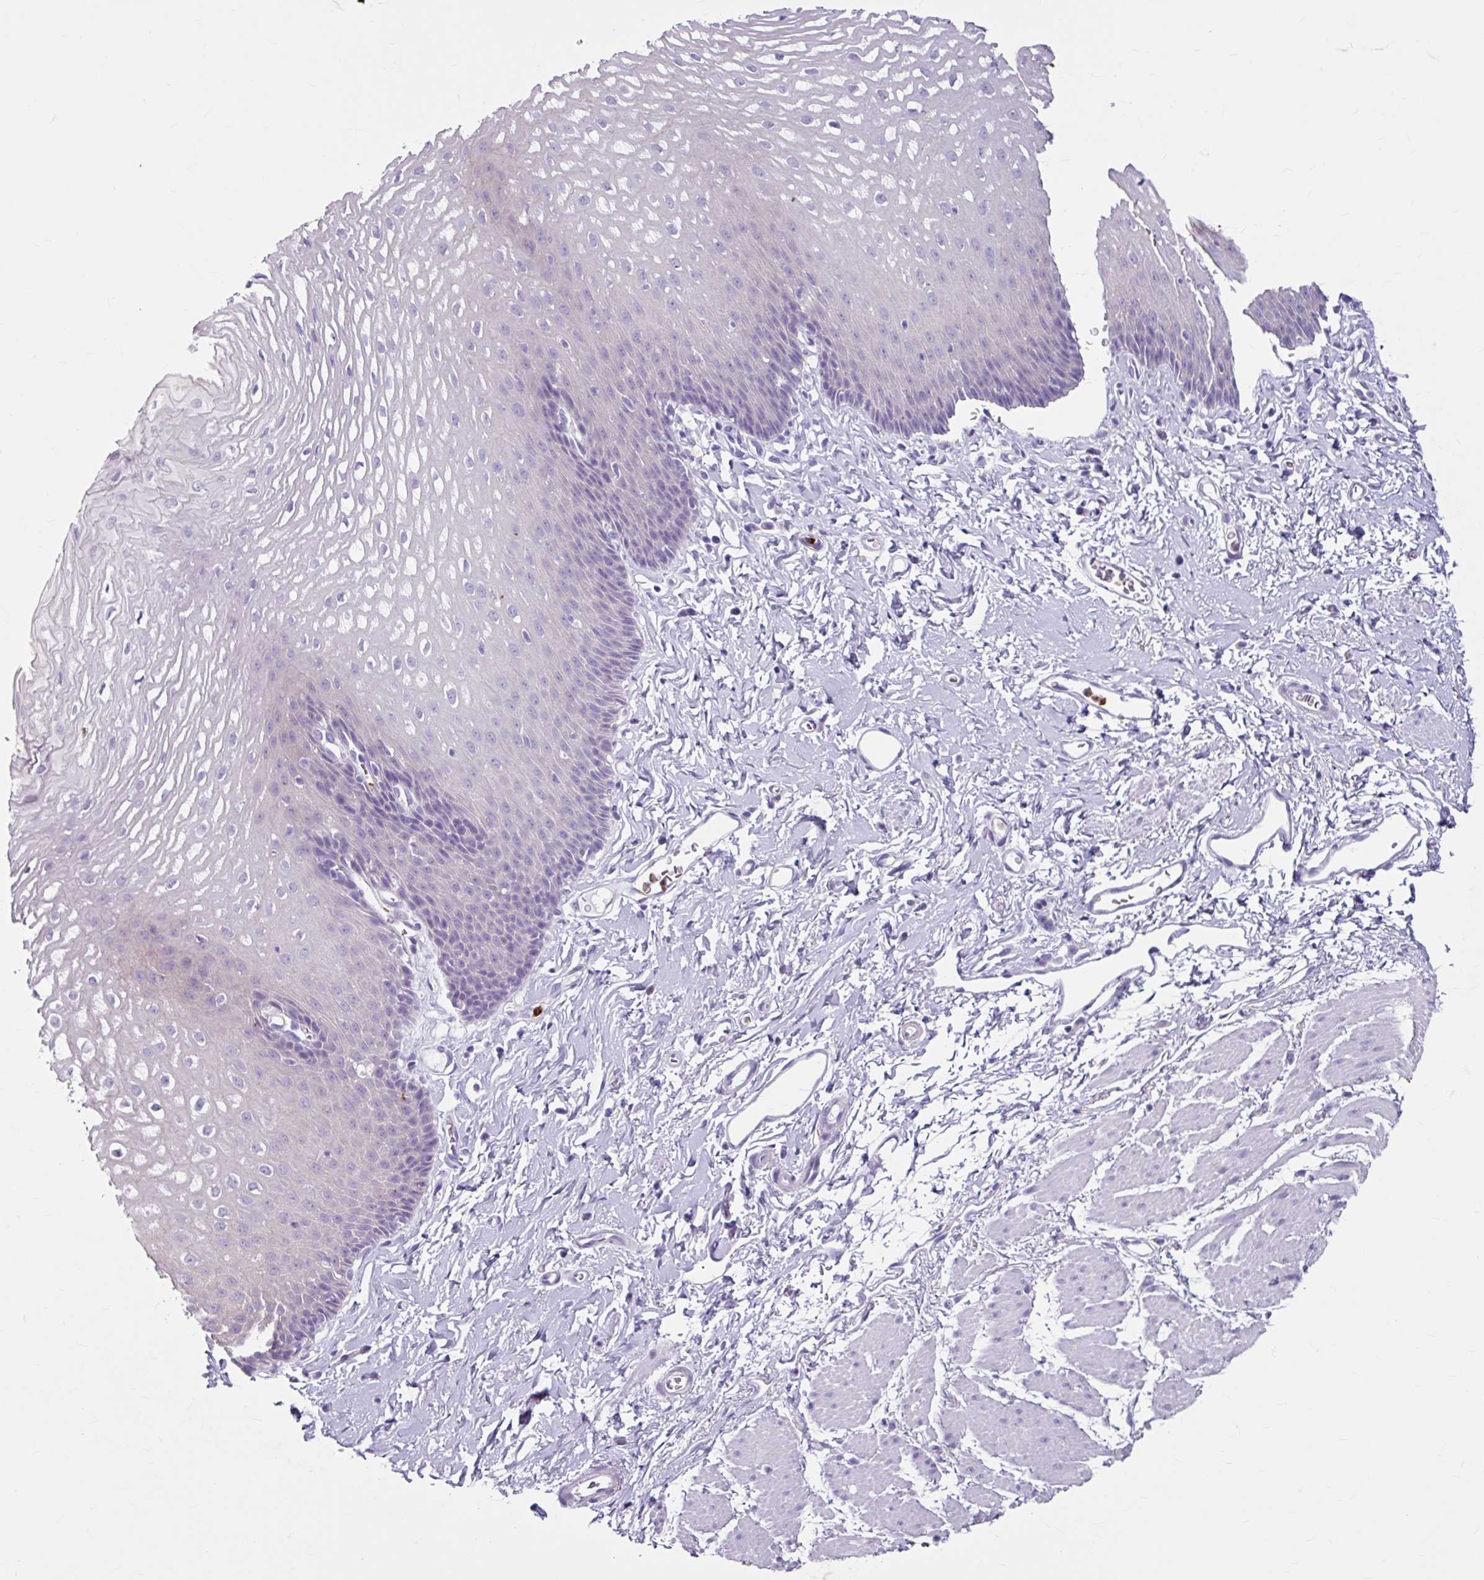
{"staining": {"intensity": "negative", "quantity": "none", "location": "none"}, "tissue": "esophagus", "cell_type": "Squamous epithelial cells", "image_type": "normal", "snomed": [{"axis": "morphology", "description": "Normal tissue, NOS"}, {"axis": "topography", "description": "Esophagus"}], "caption": "Immunohistochemical staining of normal human esophagus shows no significant staining in squamous epithelial cells. (Stains: DAB IHC with hematoxylin counter stain, Microscopy: brightfield microscopy at high magnification).", "gene": "ANKRD1", "patient": {"sex": "male", "age": 70}}